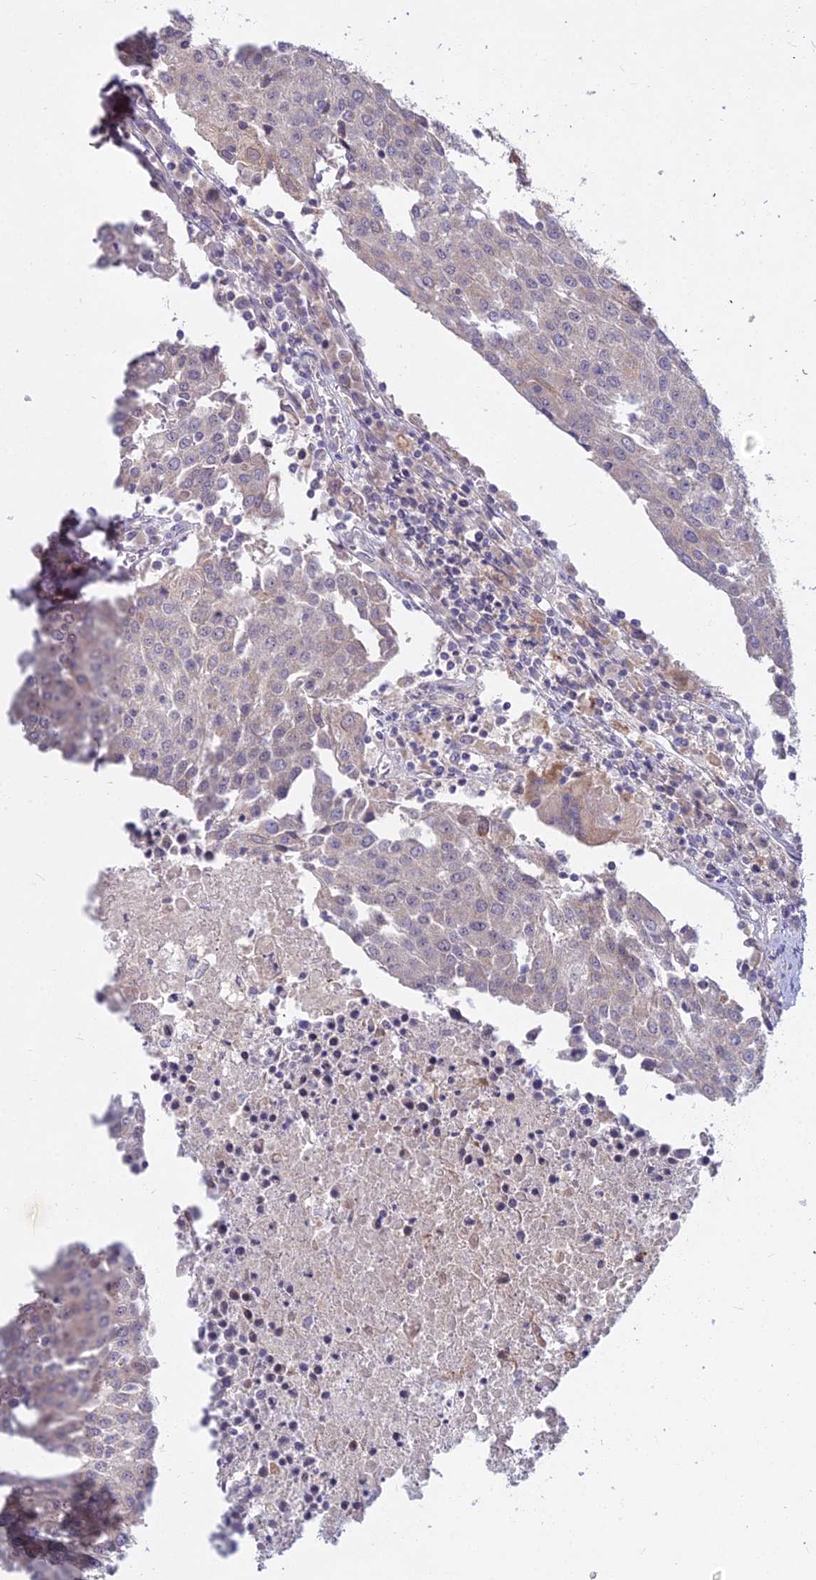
{"staining": {"intensity": "weak", "quantity": "<25%", "location": "cytoplasmic/membranous"}, "tissue": "urothelial cancer", "cell_type": "Tumor cells", "image_type": "cancer", "snomed": [{"axis": "morphology", "description": "Urothelial carcinoma, High grade"}, {"axis": "topography", "description": "Urinary bladder"}], "caption": "DAB immunohistochemical staining of human urothelial cancer demonstrates no significant expression in tumor cells. (Stains: DAB (3,3'-diaminobenzidine) immunohistochemistry (IHC) with hematoxylin counter stain, Microscopy: brightfield microscopy at high magnification).", "gene": "MICU2", "patient": {"sex": "female", "age": 85}}